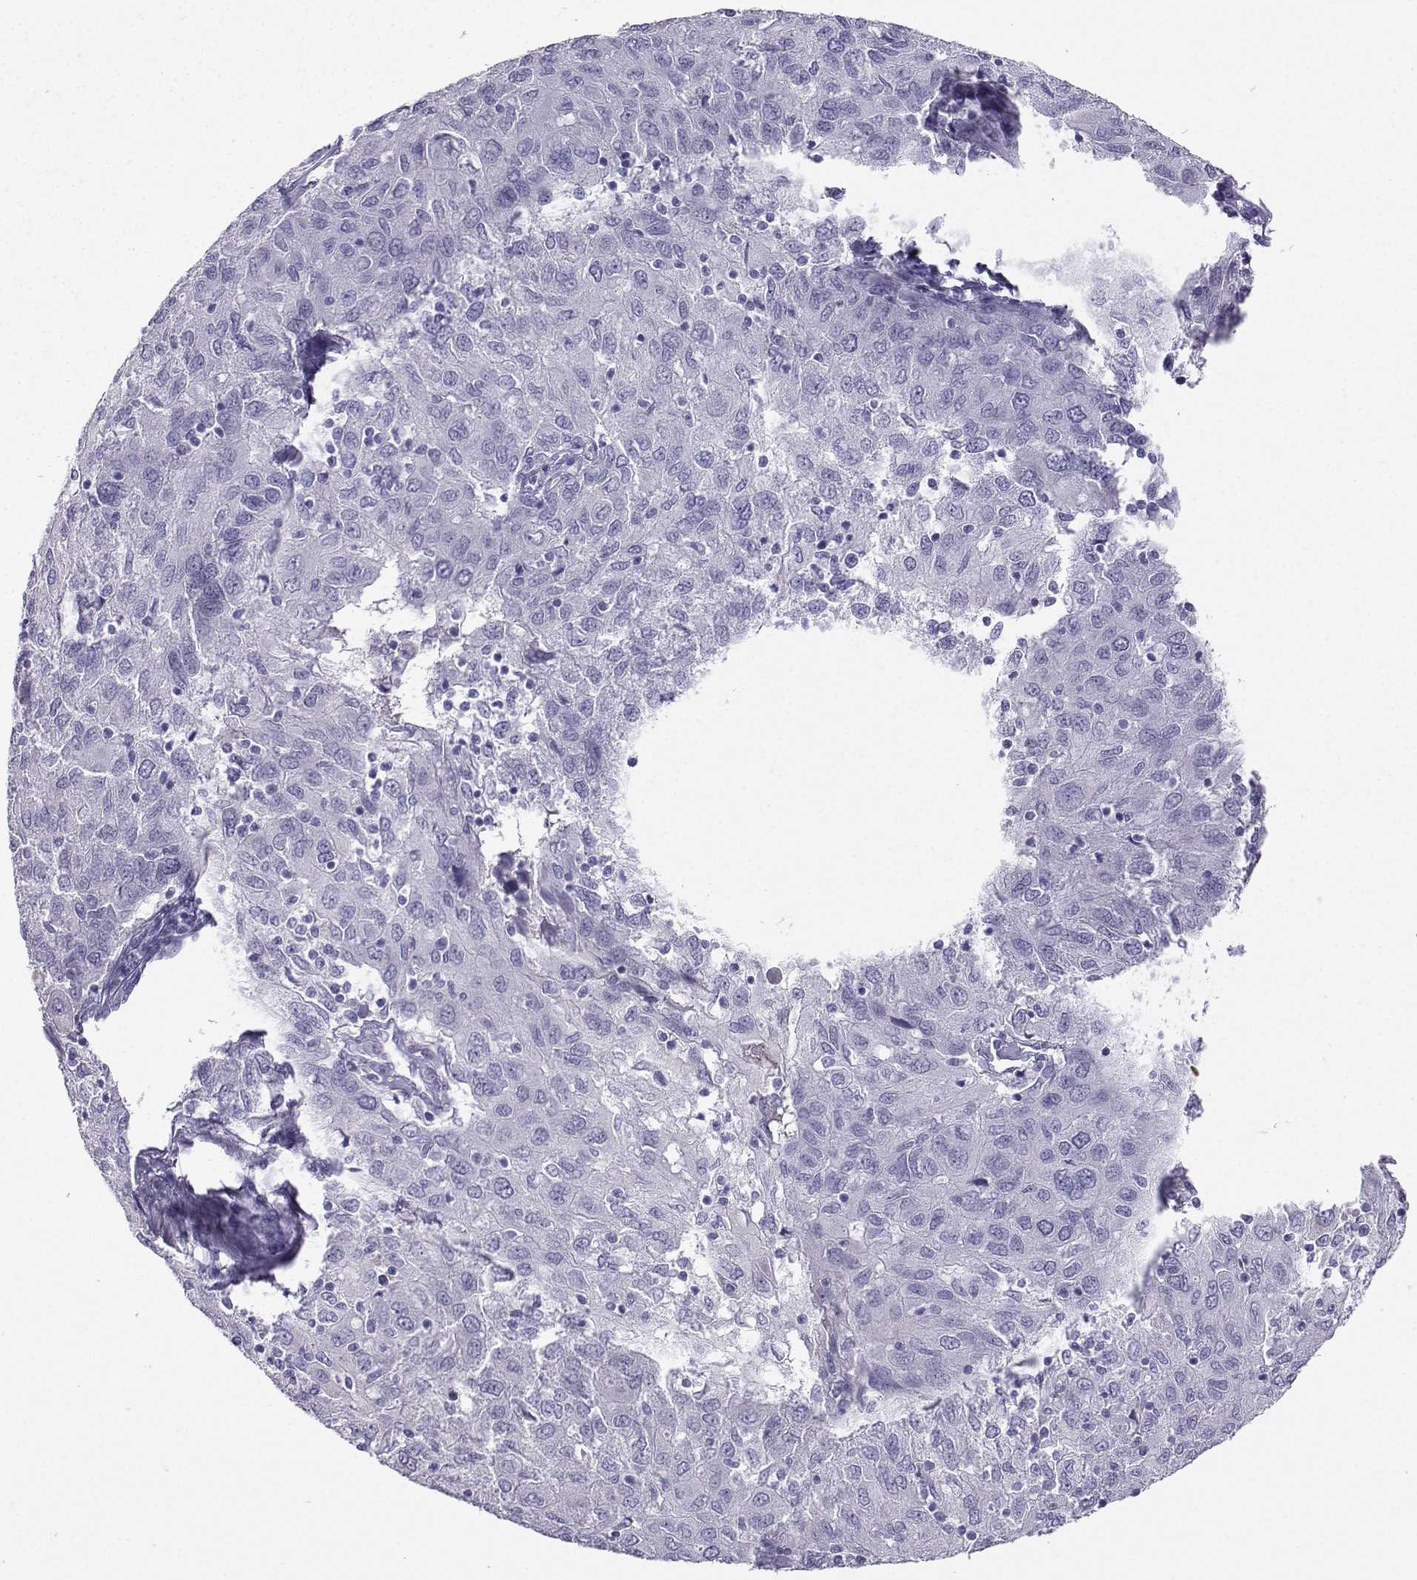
{"staining": {"intensity": "negative", "quantity": "none", "location": "none"}, "tissue": "ovarian cancer", "cell_type": "Tumor cells", "image_type": "cancer", "snomed": [{"axis": "morphology", "description": "Carcinoma, endometroid"}, {"axis": "topography", "description": "Ovary"}], "caption": "Tumor cells show no significant protein expression in ovarian endometroid carcinoma. The staining was performed using DAB (3,3'-diaminobenzidine) to visualize the protein expression in brown, while the nuclei were stained in blue with hematoxylin (Magnification: 20x).", "gene": "FBXO24", "patient": {"sex": "female", "age": 50}}